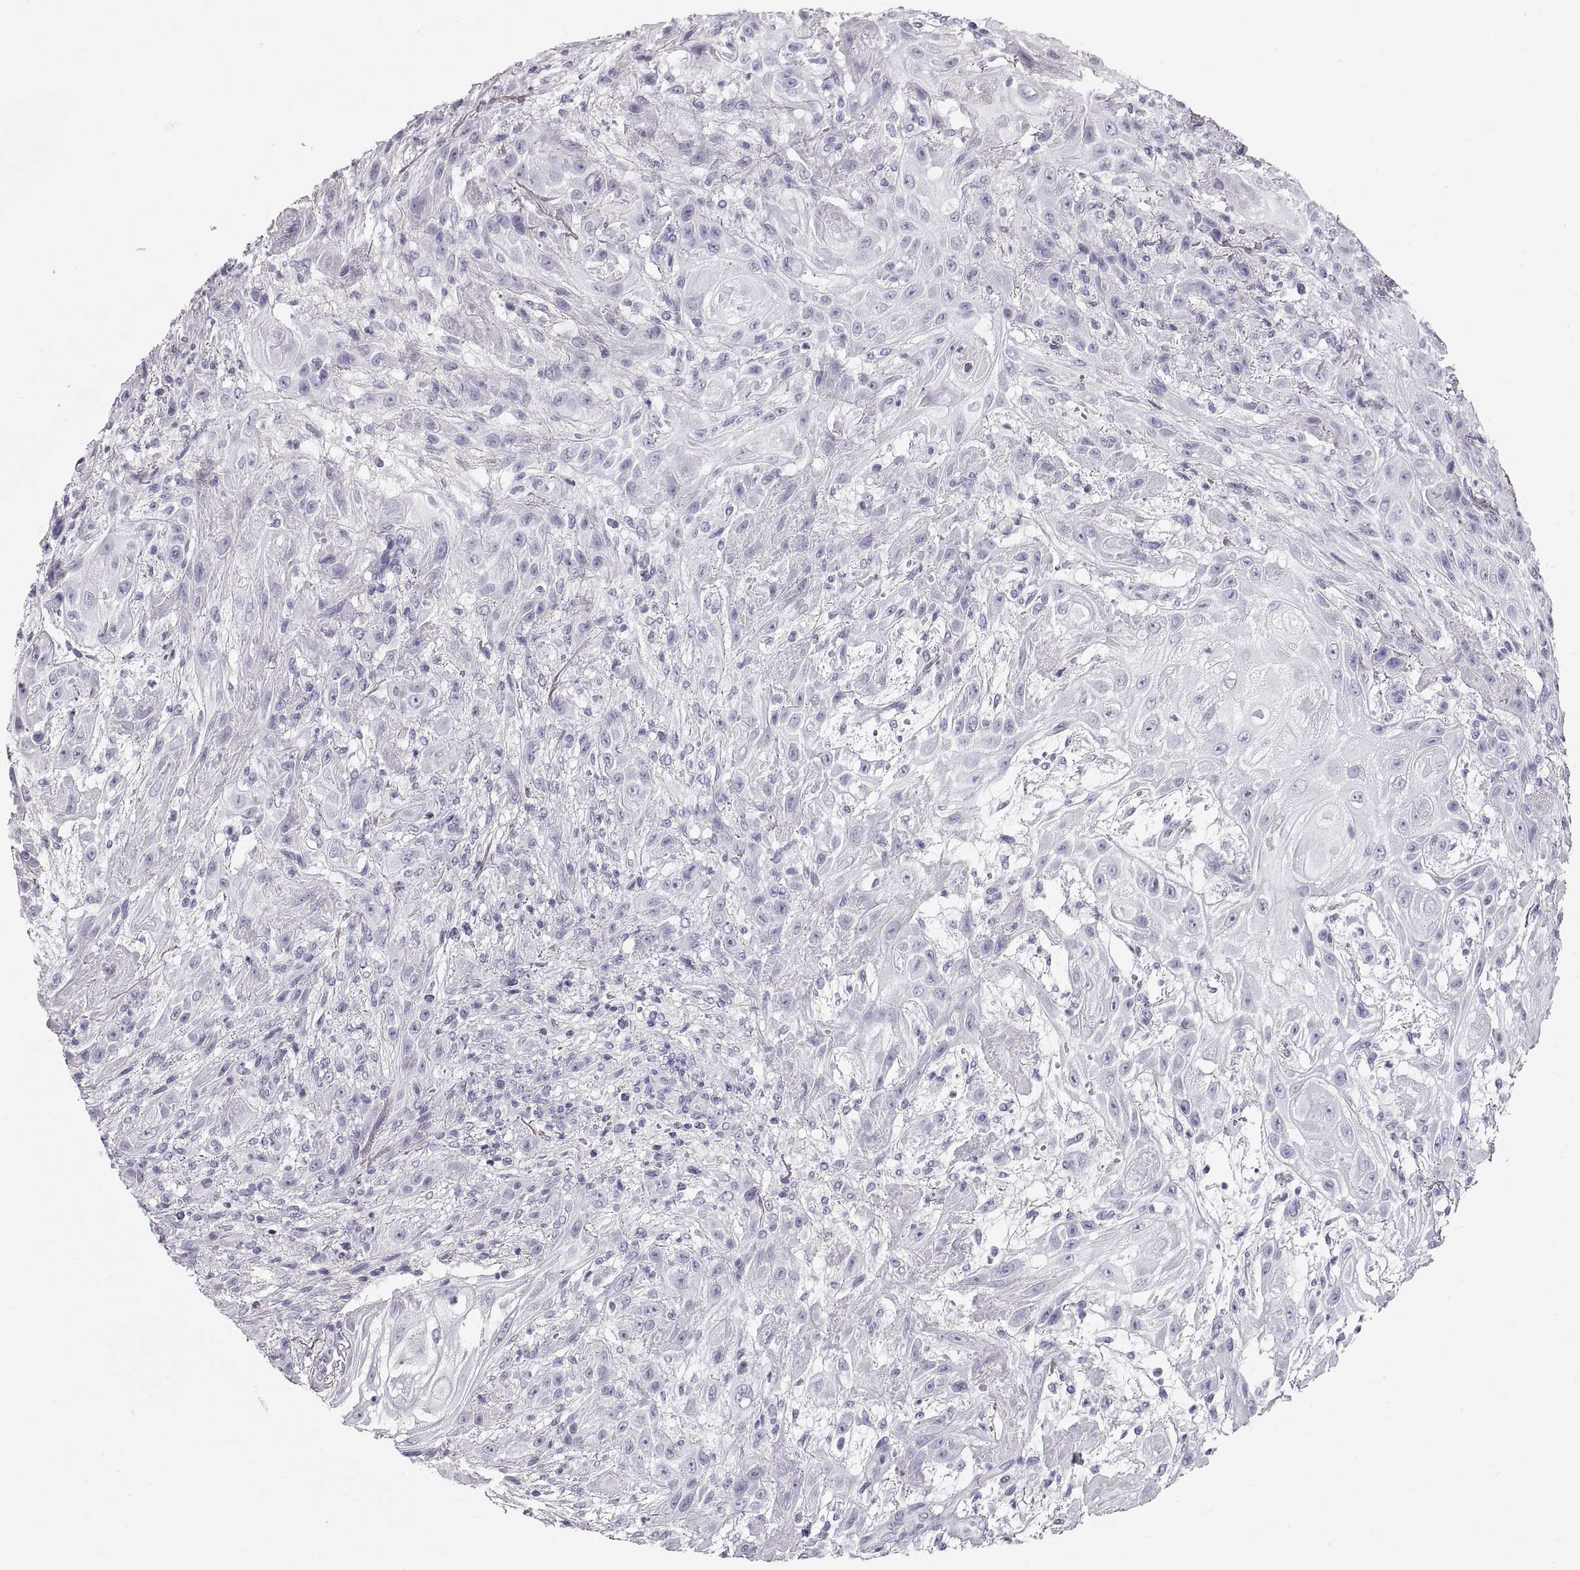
{"staining": {"intensity": "negative", "quantity": "none", "location": "none"}, "tissue": "skin cancer", "cell_type": "Tumor cells", "image_type": "cancer", "snomed": [{"axis": "morphology", "description": "Squamous cell carcinoma, NOS"}, {"axis": "topography", "description": "Skin"}], "caption": "Histopathology image shows no protein positivity in tumor cells of squamous cell carcinoma (skin) tissue. (DAB immunohistochemistry (IHC) visualized using brightfield microscopy, high magnification).", "gene": "CRYAA", "patient": {"sex": "male", "age": 62}}